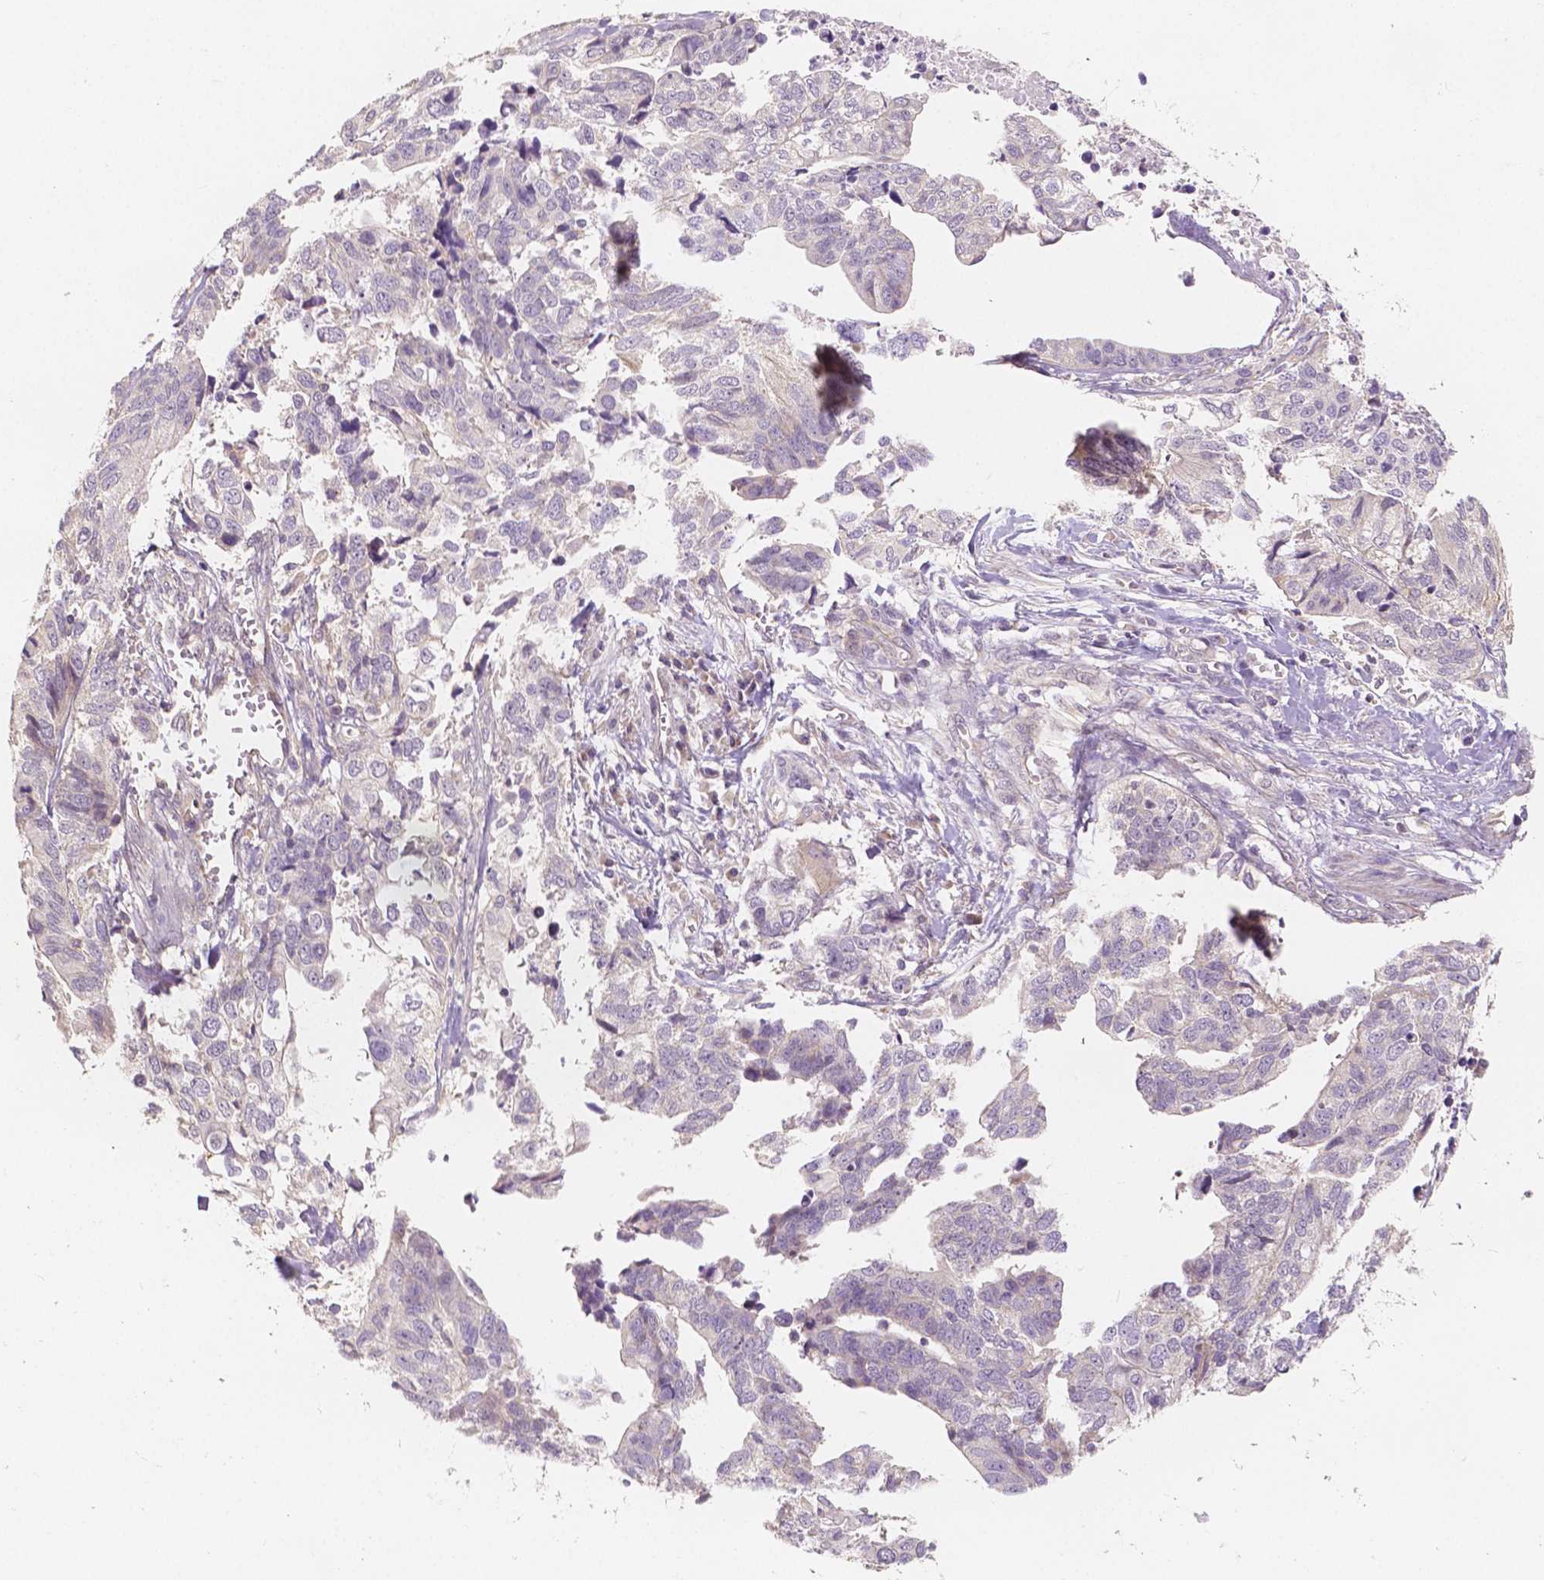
{"staining": {"intensity": "weak", "quantity": "<25%", "location": "cytoplasmic/membranous"}, "tissue": "stomach cancer", "cell_type": "Tumor cells", "image_type": "cancer", "snomed": [{"axis": "morphology", "description": "Adenocarcinoma, NOS"}, {"axis": "topography", "description": "Stomach, upper"}], "caption": "Tumor cells show no significant expression in adenocarcinoma (stomach).", "gene": "SNX12", "patient": {"sex": "female", "age": 67}}